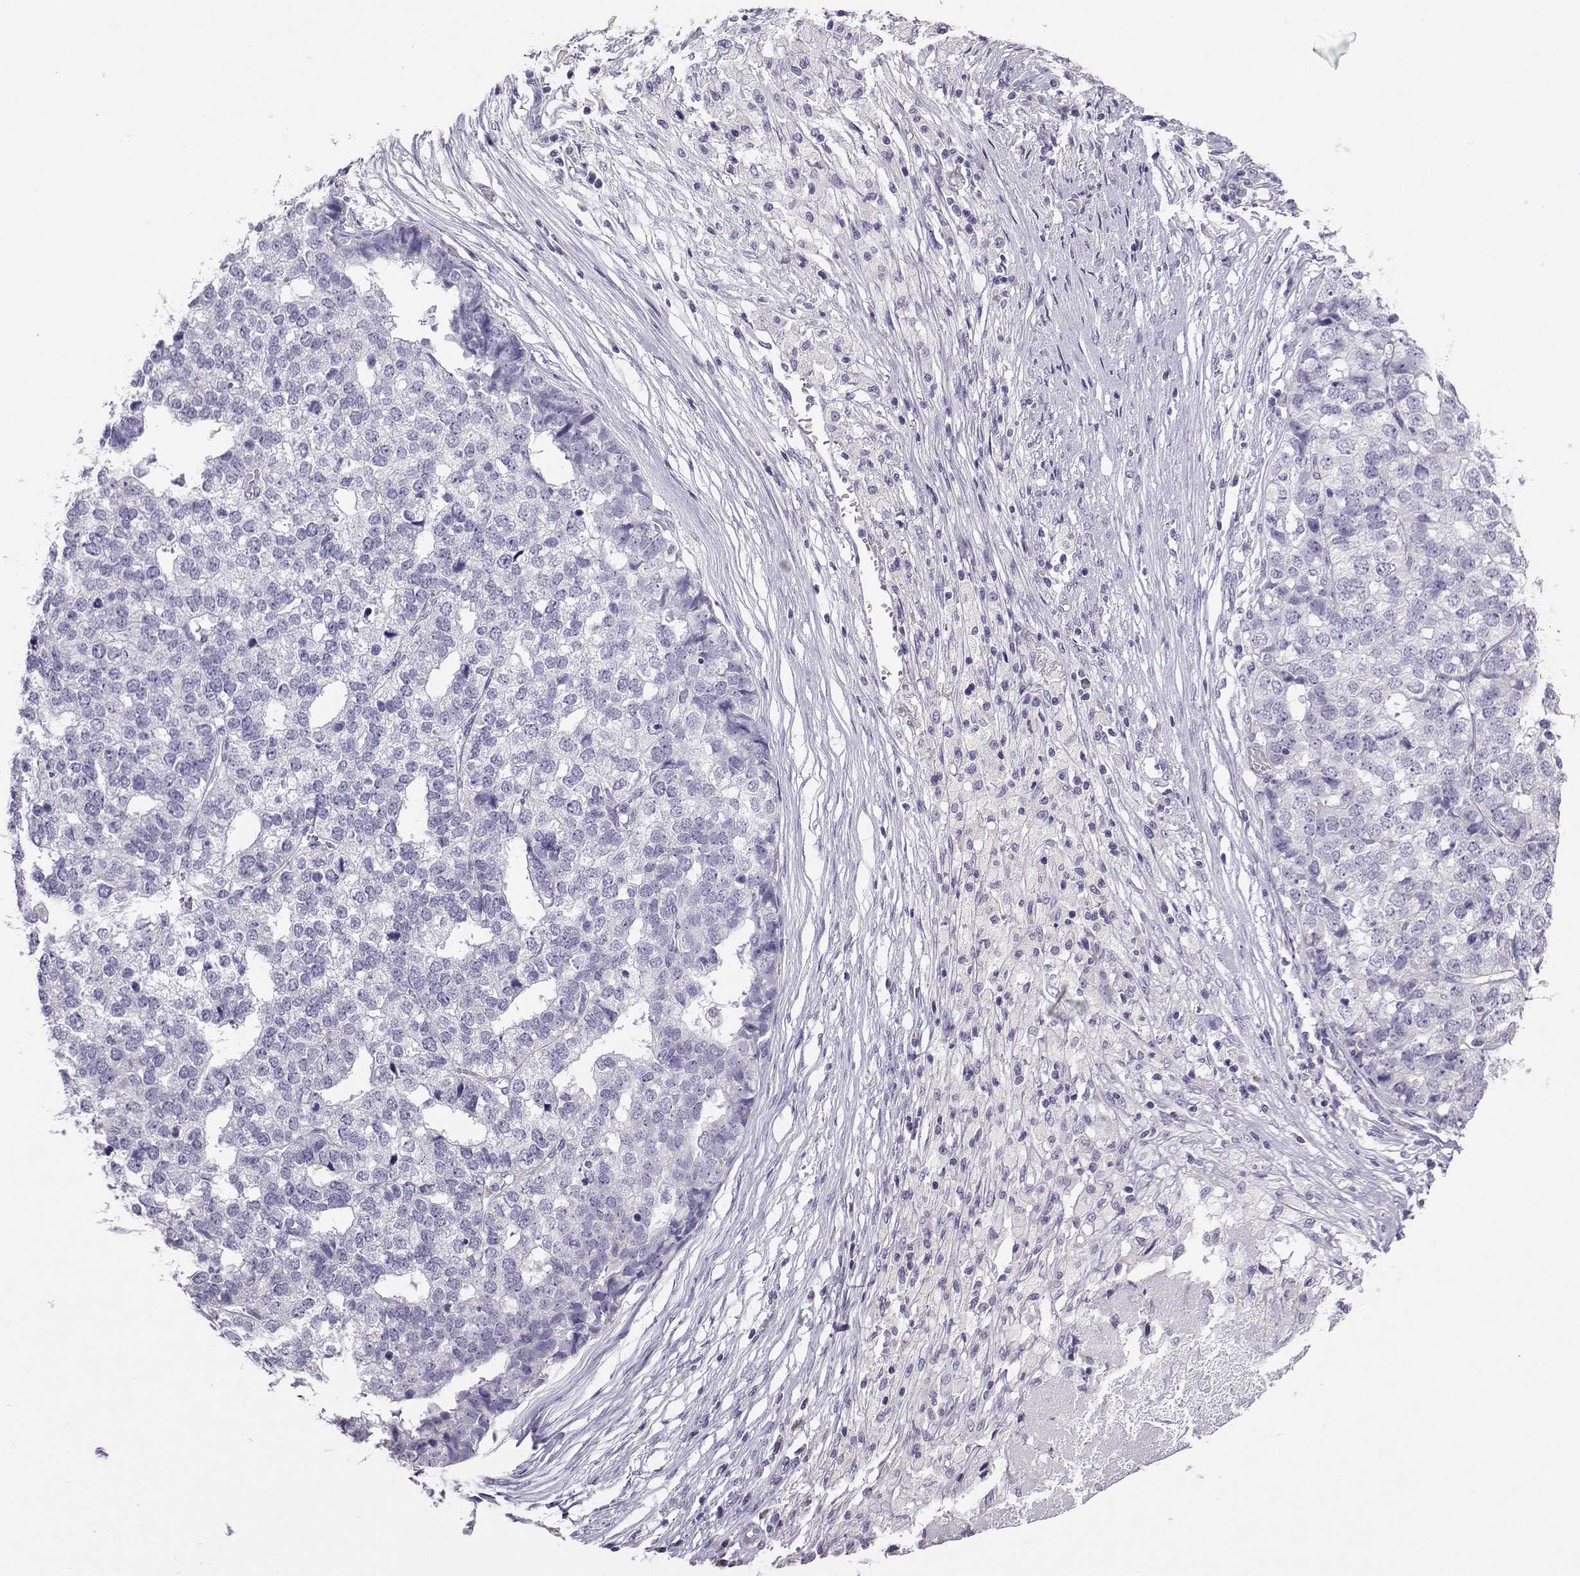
{"staining": {"intensity": "negative", "quantity": "none", "location": "none"}, "tissue": "stomach cancer", "cell_type": "Tumor cells", "image_type": "cancer", "snomed": [{"axis": "morphology", "description": "Adenocarcinoma, NOS"}, {"axis": "topography", "description": "Stomach"}], "caption": "IHC photomicrograph of neoplastic tissue: adenocarcinoma (stomach) stained with DAB (3,3'-diaminobenzidine) shows no significant protein staining in tumor cells.", "gene": "AVP", "patient": {"sex": "male", "age": 69}}